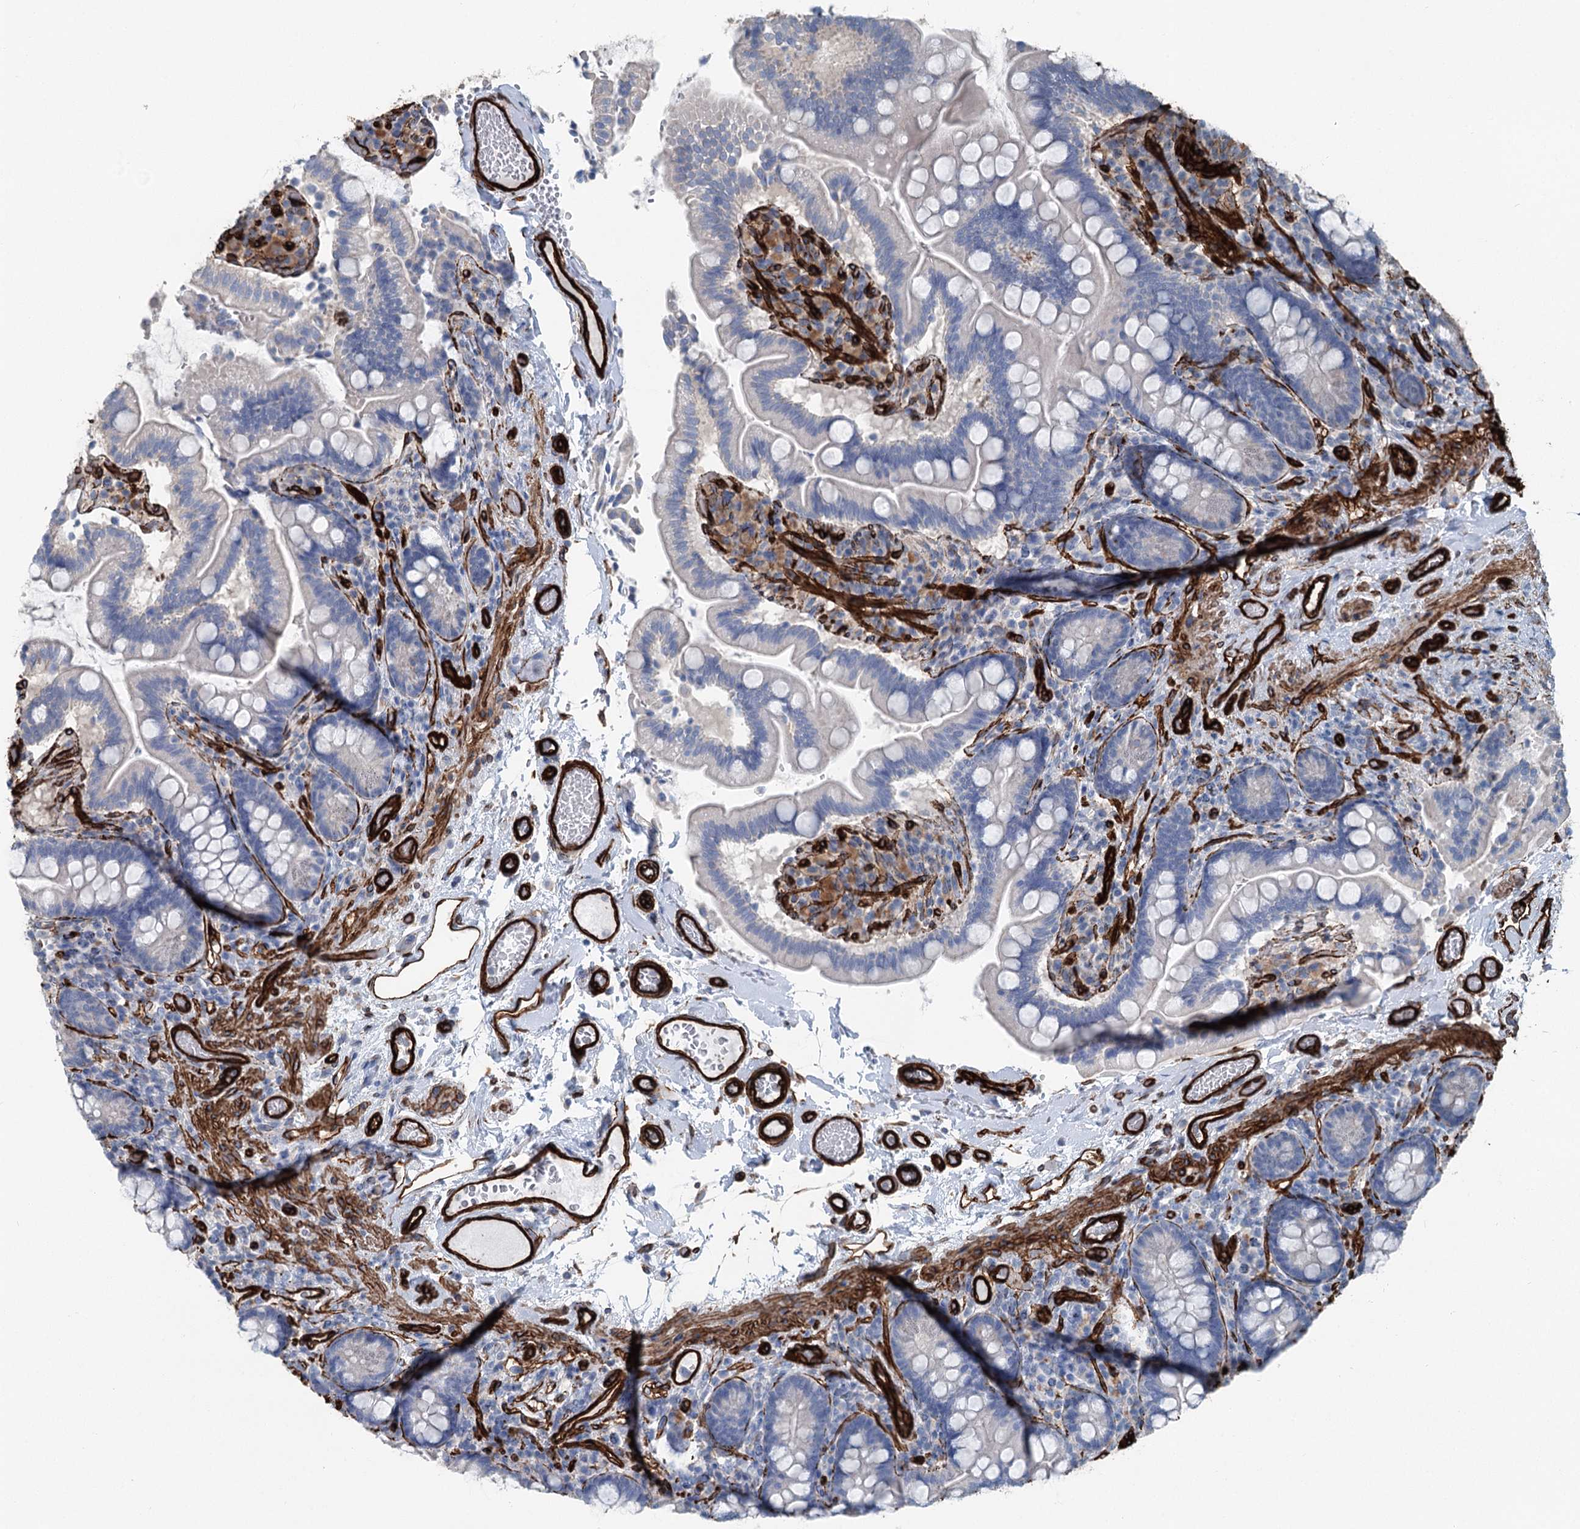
{"staining": {"intensity": "negative", "quantity": "none", "location": "none"}, "tissue": "small intestine", "cell_type": "Glandular cells", "image_type": "normal", "snomed": [{"axis": "morphology", "description": "Normal tissue, NOS"}, {"axis": "topography", "description": "Small intestine"}], "caption": "Protein analysis of unremarkable small intestine displays no significant positivity in glandular cells.", "gene": "IQSEC1", "patient": {"sex": "female", "age": 64}}